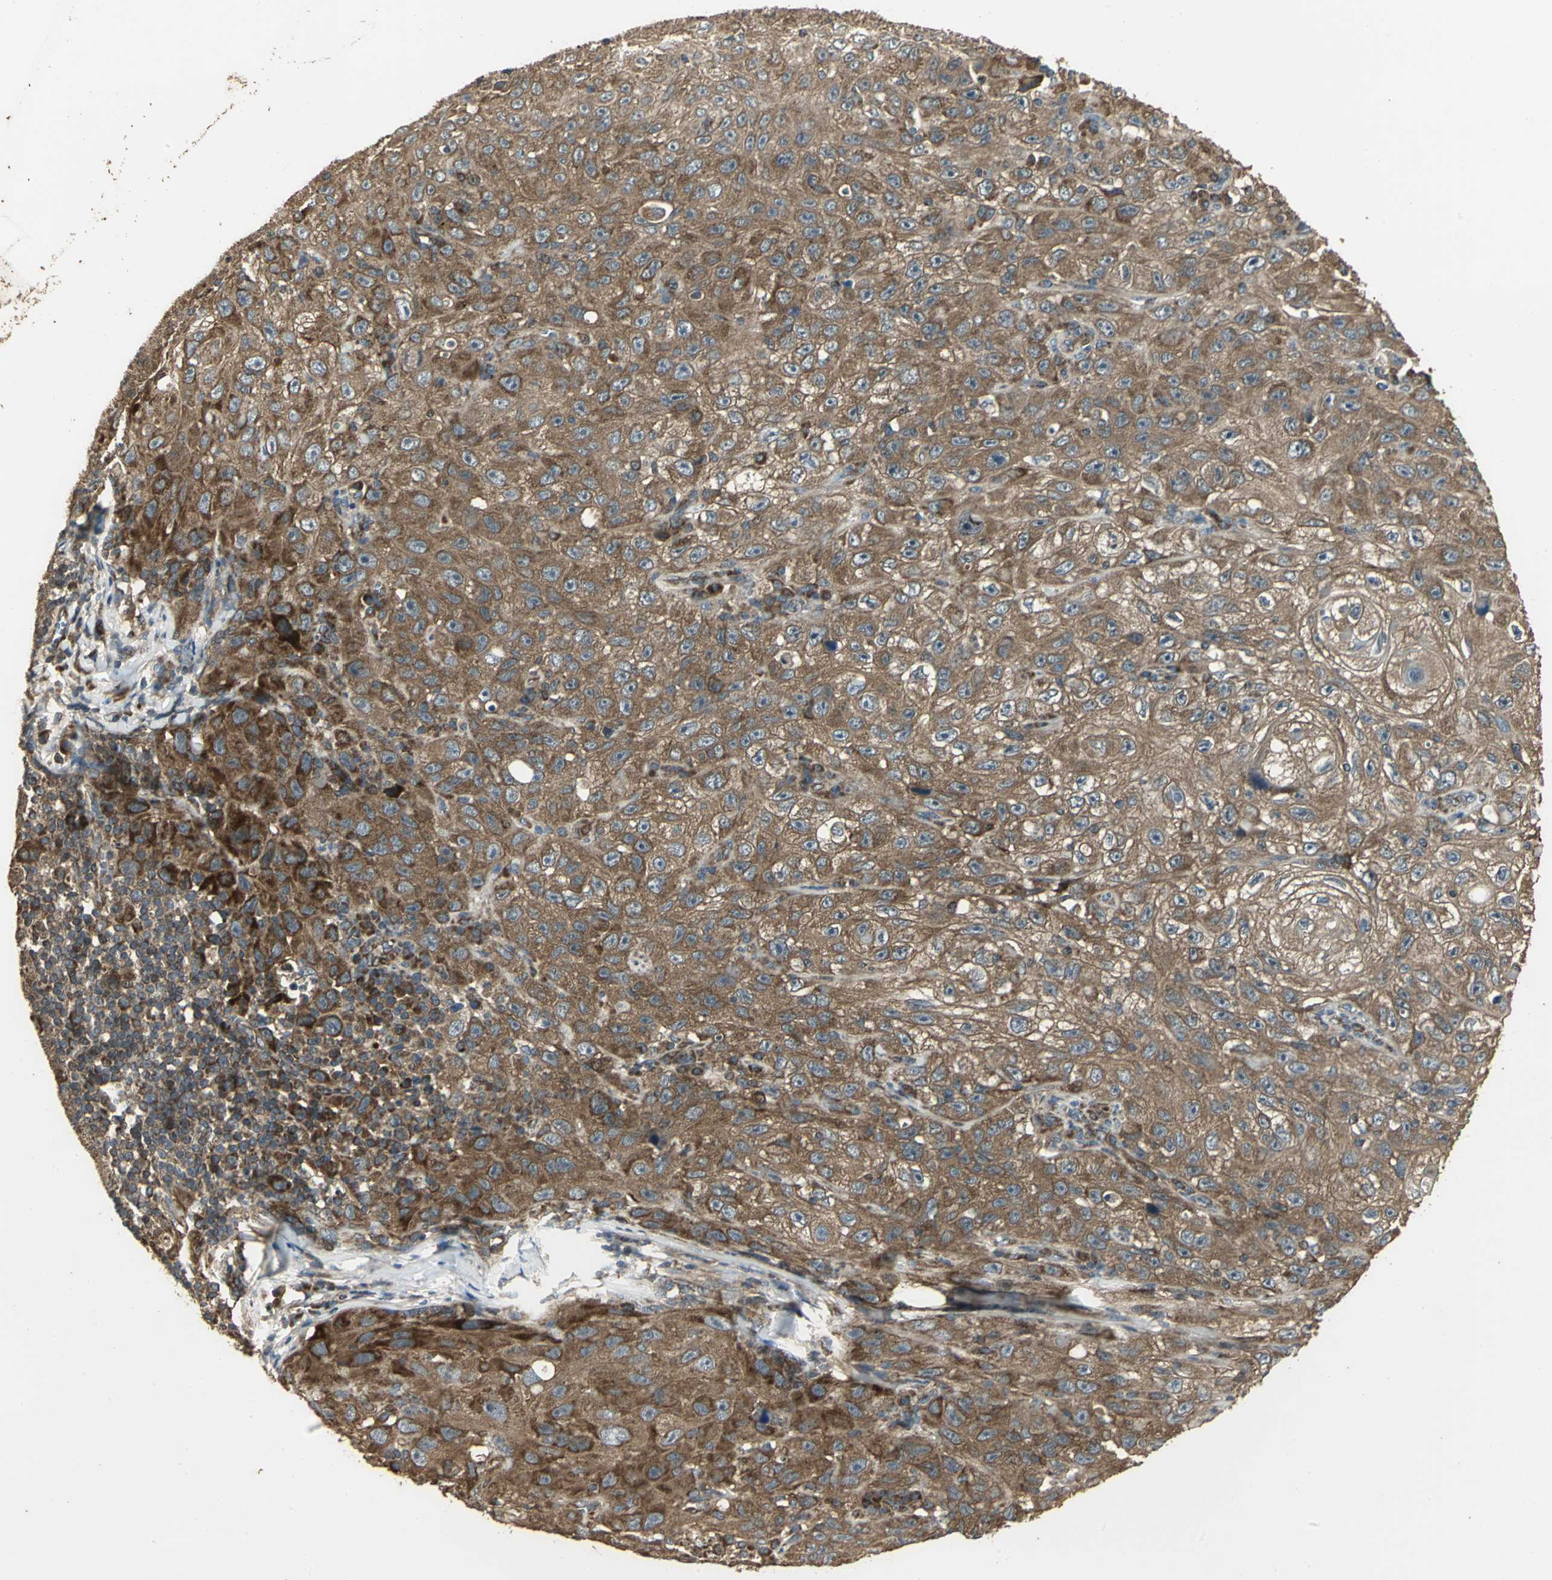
{"staining": {"intensity": "strong", "quantity": ">75%", "location": "cytoplasmic/membranous"}, "tissue": "skin cancer", "cell_type": "Tumor cells", "image_type": "cancer", "snomed": [{"axis": "morphology", "description": "Squamous cell carcinoma, NOS"}, {"axis": "topography", "description": "Skin"}], "caption": "Squamous cell carcinoma (skin) stained with a protein marker demonstrates strong staining in tumor cells.", "gene": "KANK1", "patient": {"sex": "male", "age": 75}}